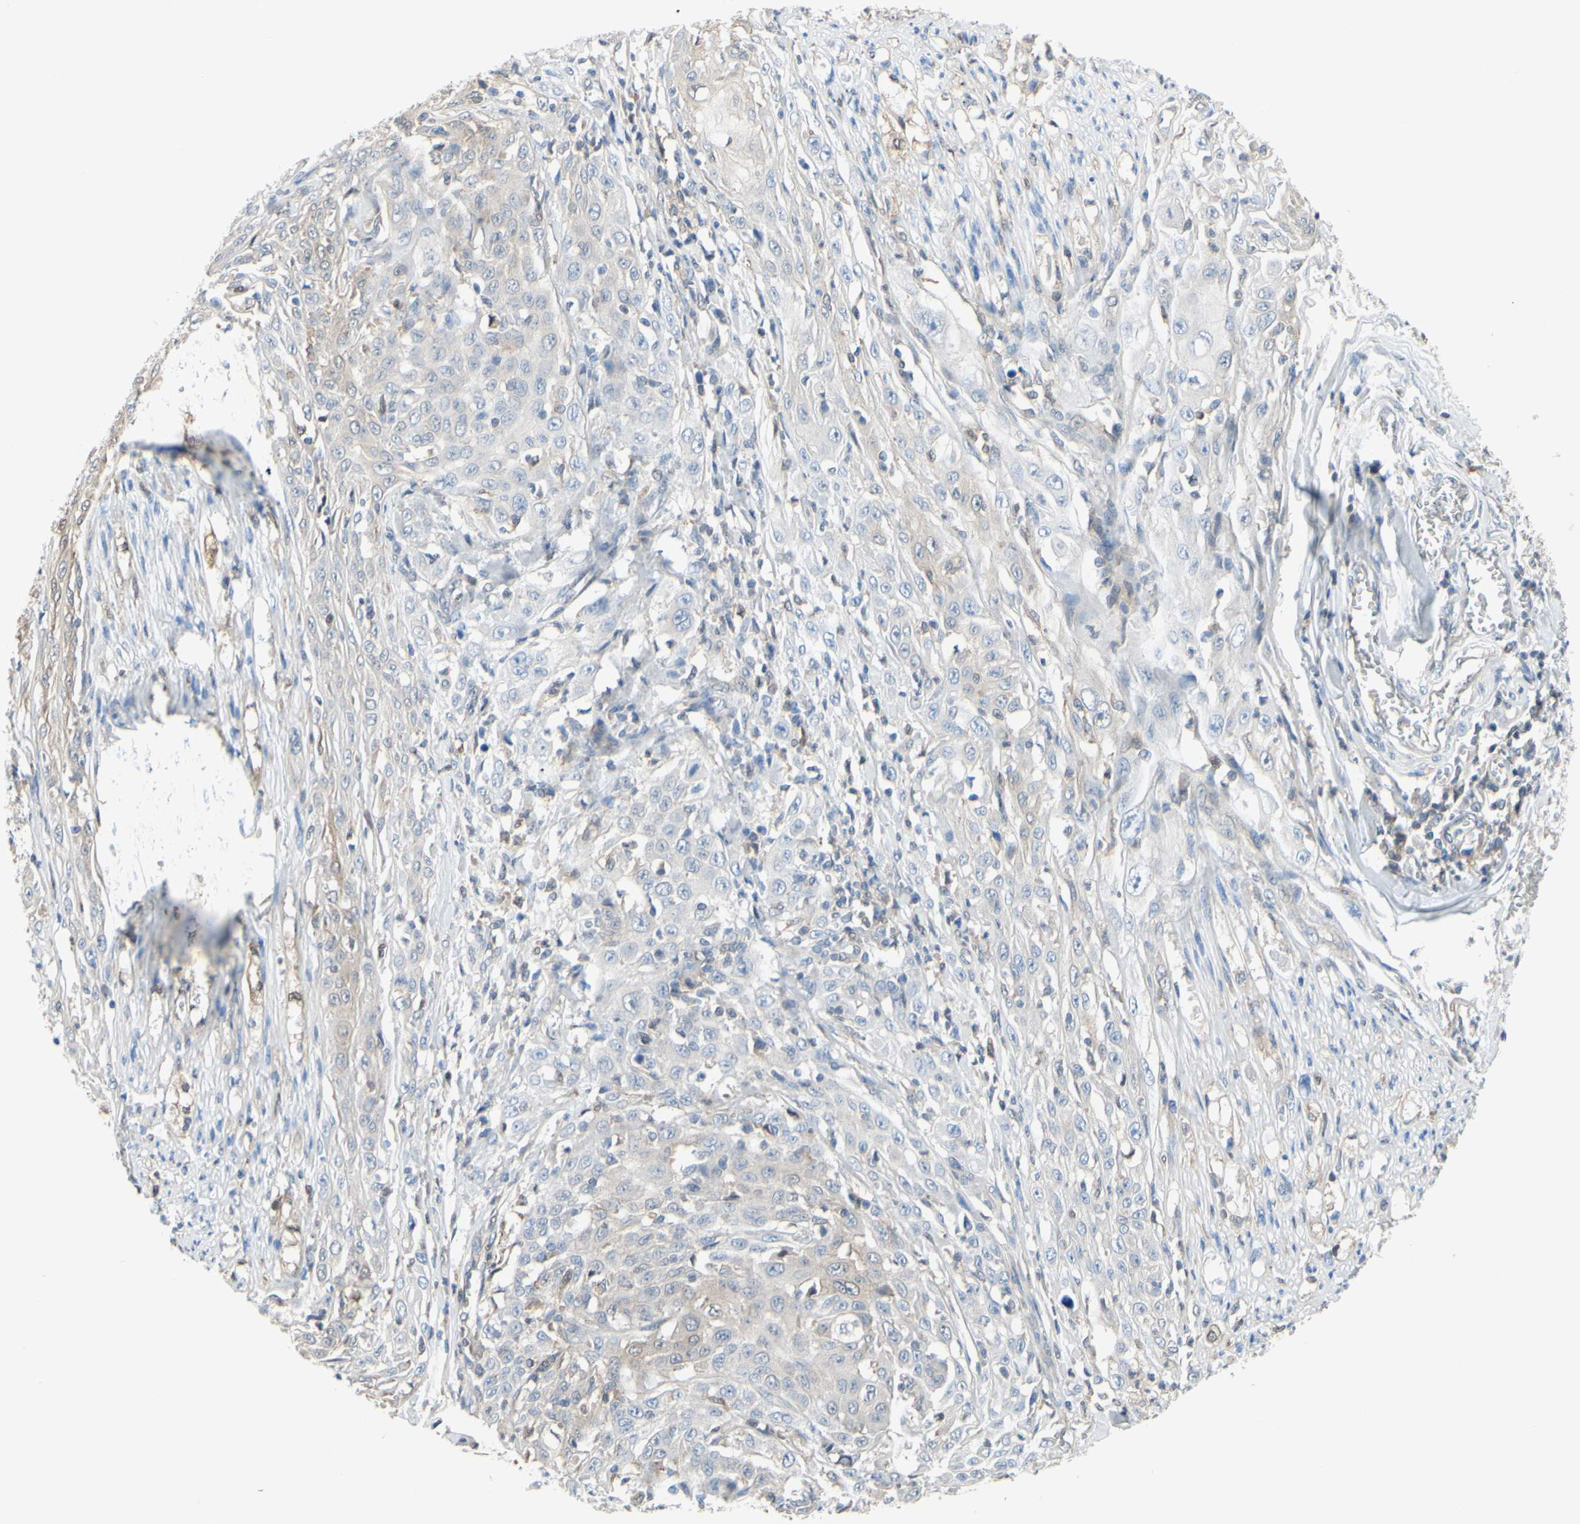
{"staining": {"intensity": "weak", "quantity": "<25%", "location": "cytoplasmic/membranous"}, "tissue": "skin cancer", "cell_type": "Tumor cells", "image_type": "cancer", "snomed": [{"axis": "morphology", "description": "Squamous cell carcinoma, NOS"}, {"axis": "morphology", "description": "Squamous cell carcinoma, metastatic, NOS"}, {"axis": "topography", "description": "Skin"}, {"axis": "topography", "description": "Lymph node"}], "caption": "High power microscopy histopathology image of an IHC micrograph of skin cancer, revealing no significant positivity in tumor cells. Nuclei are stained in blue.", "gene": "UPK3B", "patient": {"sex": "male", "age": 75}}